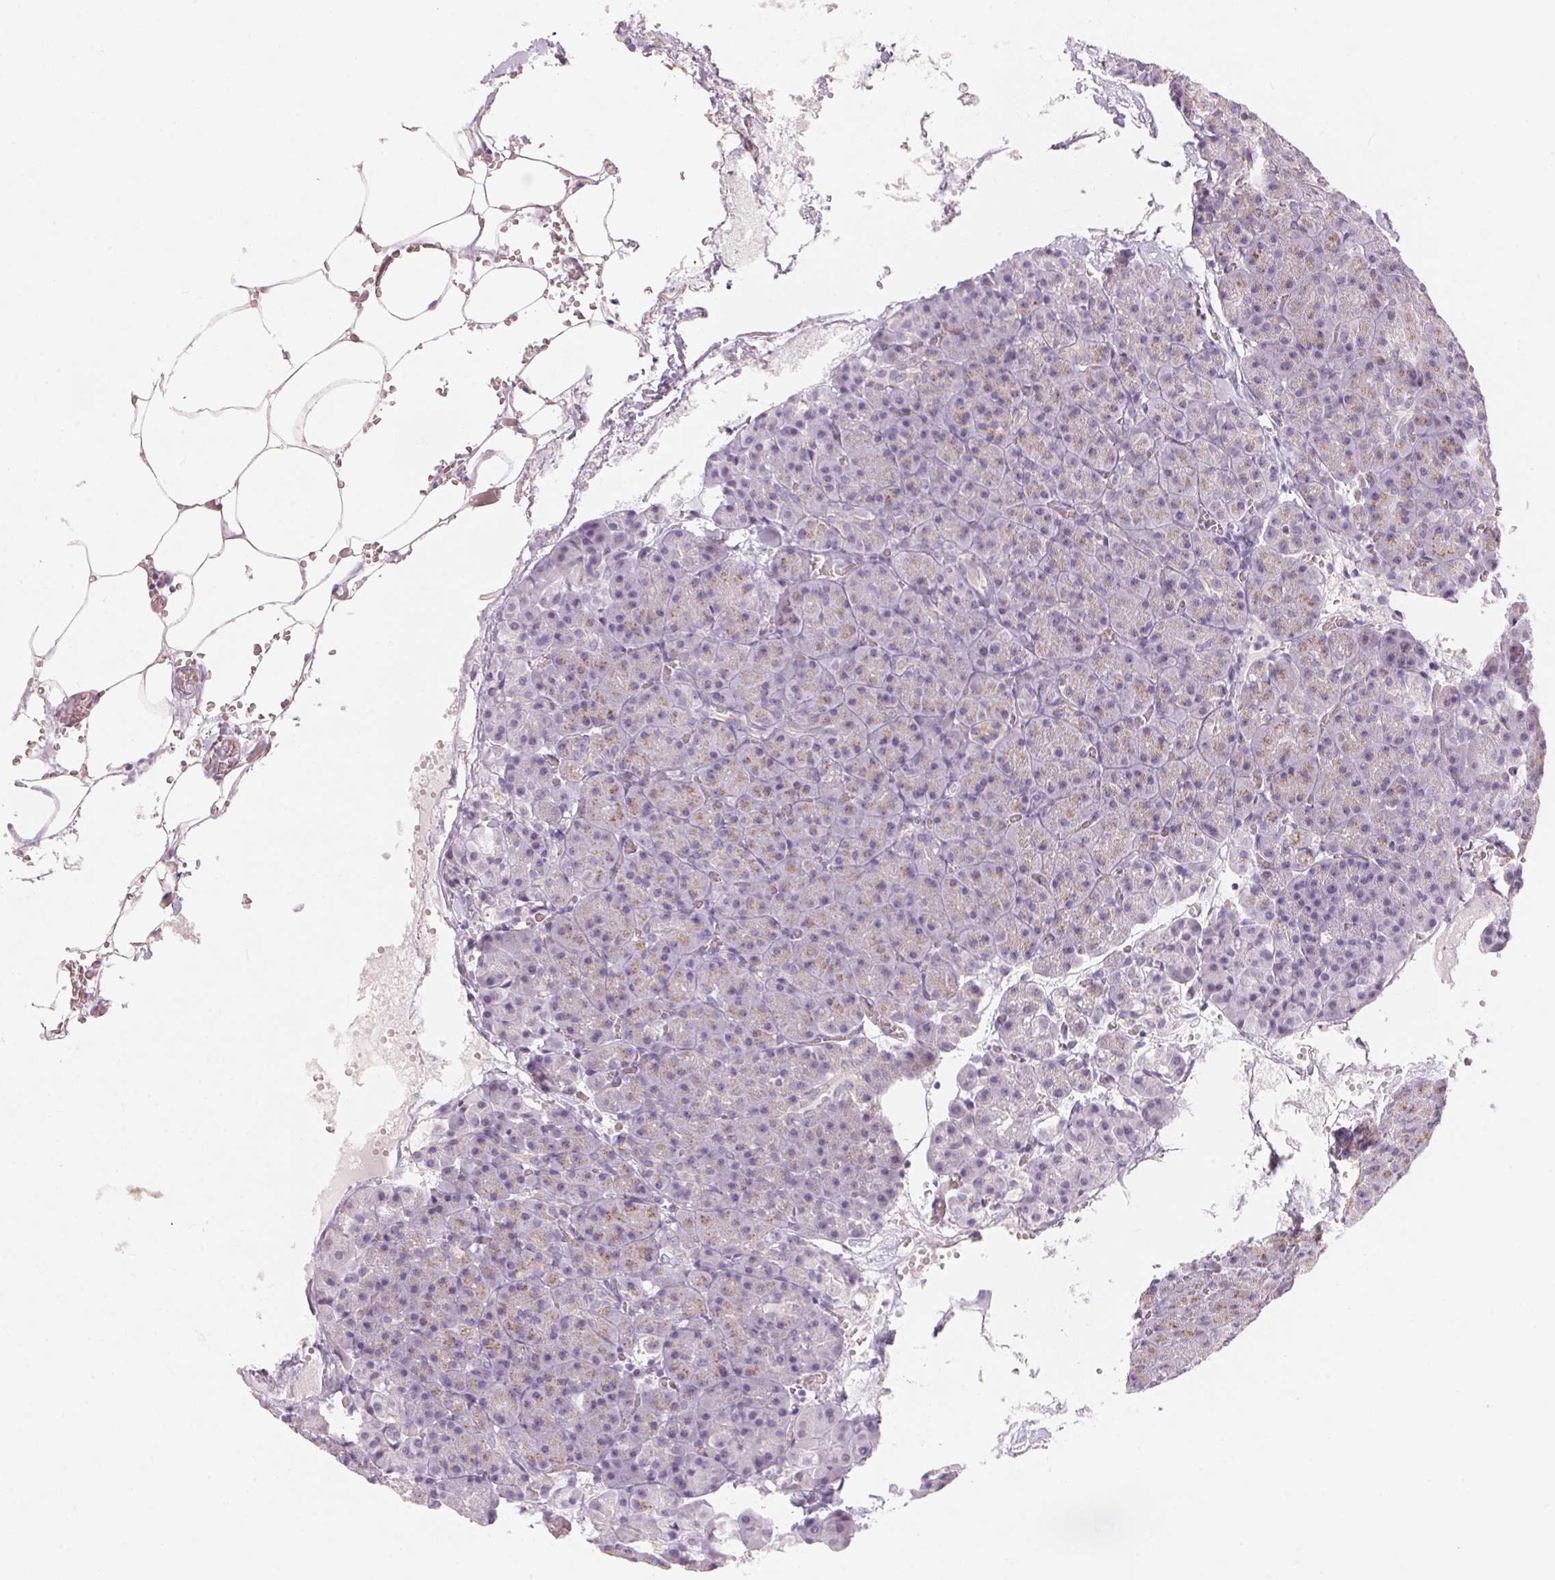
{"staining": {"intensity": "weak", "quantity": "<25%", "location": "cytoplasmic/membranous"}, "tissue": "pancreas", "cell_type": "Exocrine glandular cells", "image_type": "normal", "snomed": [{"axis": "morphology", "description": "Normal tissue, NOS"}, {"axis": "topography", "description": "Pancreas"}], "caption": "Immunohistochemistry (IHC) photomicrograph of normal human pancreas stained for a protein (brown), which demonstrates no positivity in exocrine glandular cells.", "gene": "DRAM2", "patient": {"sex": "female", "age": 74}}